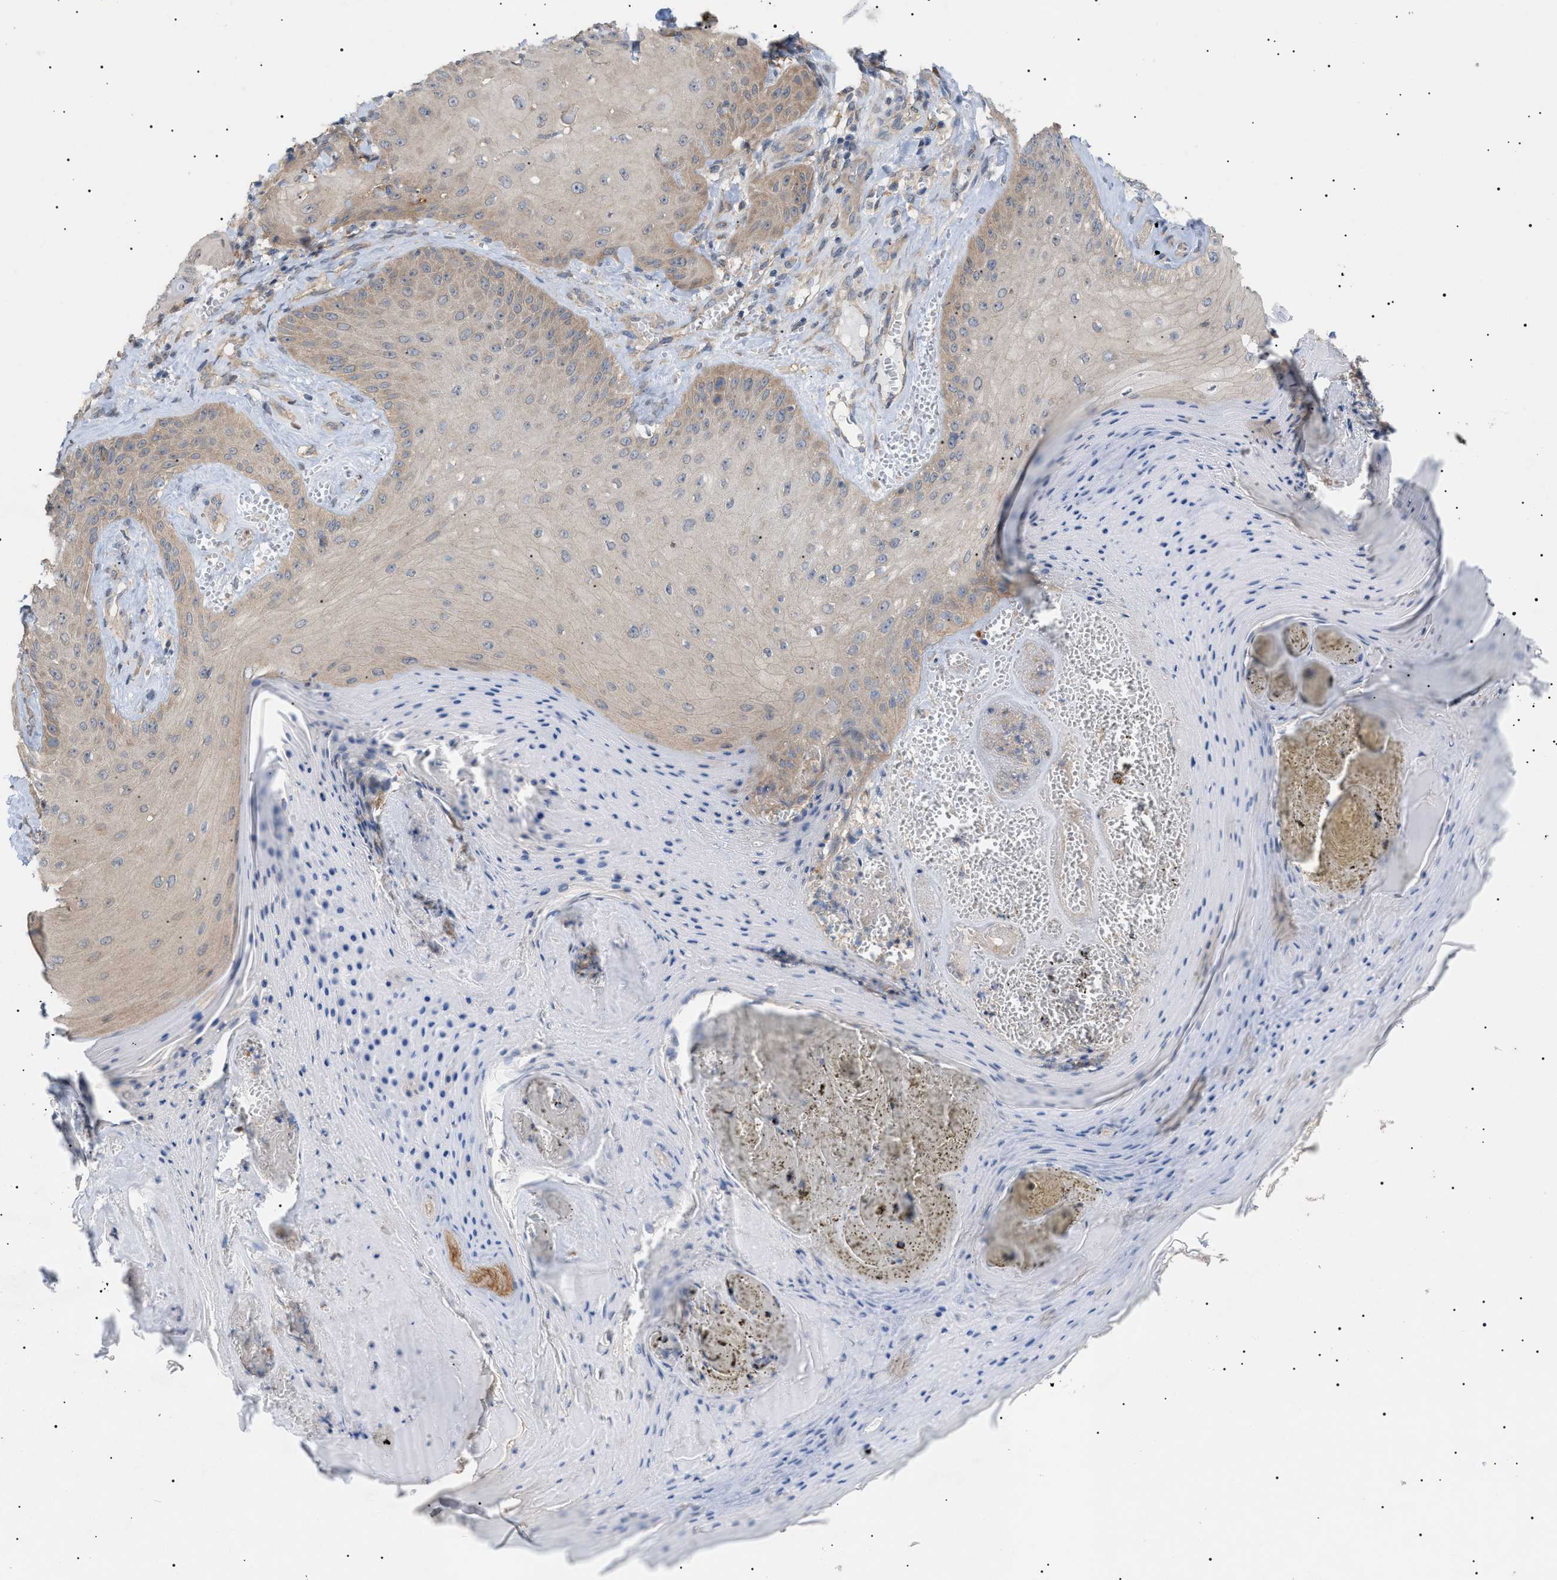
{"staining": {"intensity": "weak", "quantity": ">75%", "location": "cytoplasmic/membranous"}, "tissue": "skin cancer", "cell_type": "Tumor cells", "image_type": "cancer", "snomed": [{"axis": "morphology", "description": "Squamous cell carcinoma, NOS"}, {"axis": "topography", "description": "Skin"}], "caption": "Weak cytoplasmic/membranous positivity for a protein is appreciated in about >75% of tumor cells of skin cancer using IHC.", "gene": "IRS2", "patient": {"sex": "male", "age": 74}}